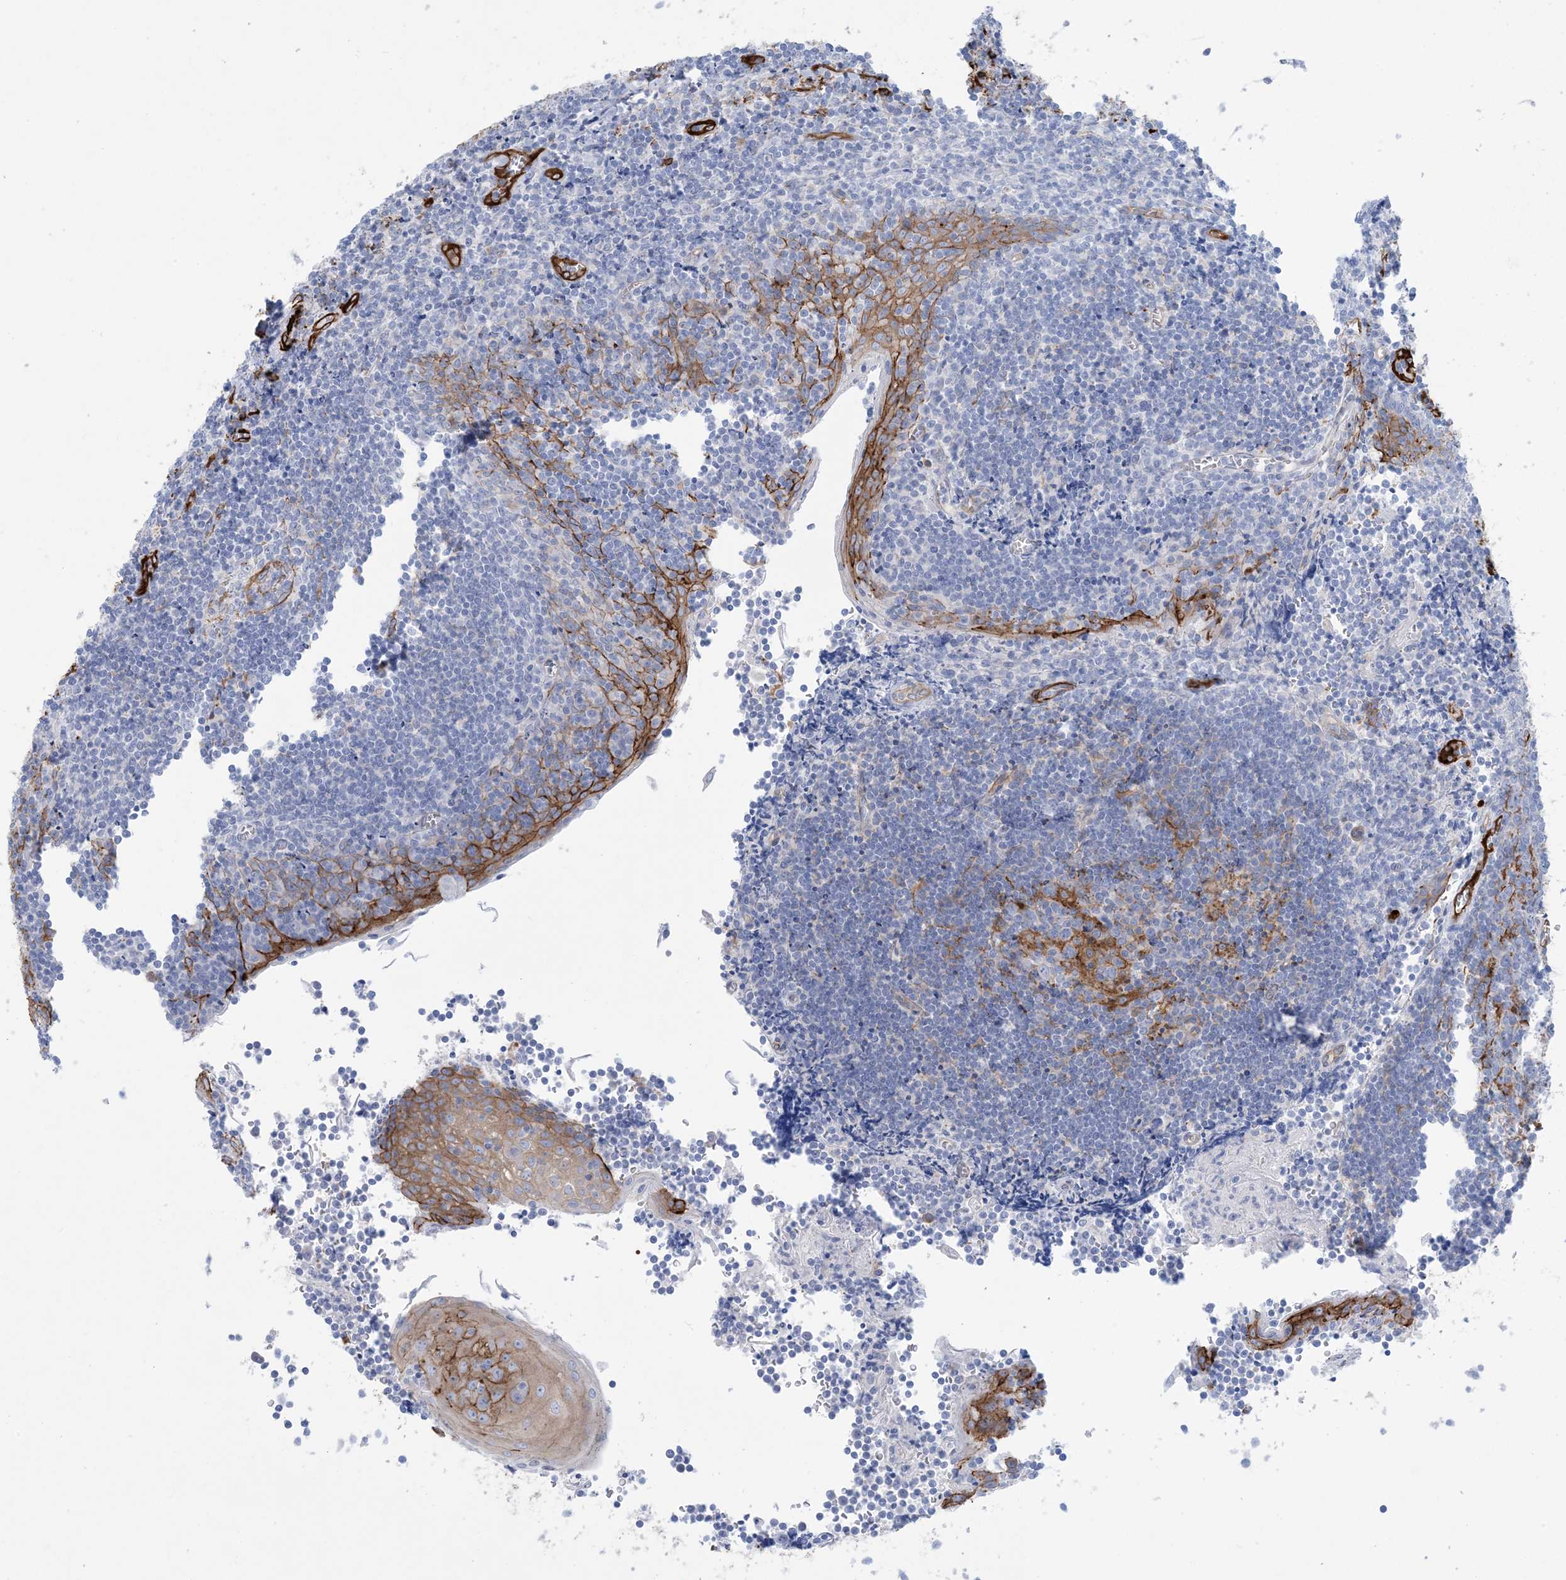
{"staining": {"intensity": "negative", "quantity": "none", "location": "none"}, "tissue": "tonsil", "cell_type": "Germinal center cells", "image_type": "normal", "snomed": [{"axis": "morphology", "description": "Normal tissue, NOS"}, {"axis": "topography", "description": "Tonsil"}], "caption": "DAB (3,3'-diaminobenzidine) immunohistochemical staining of unremarkable tonsil displays no significant staining in germinal center cells.", "gene": "SHANK1", "patient": {"sex": "male", "age": 27}}